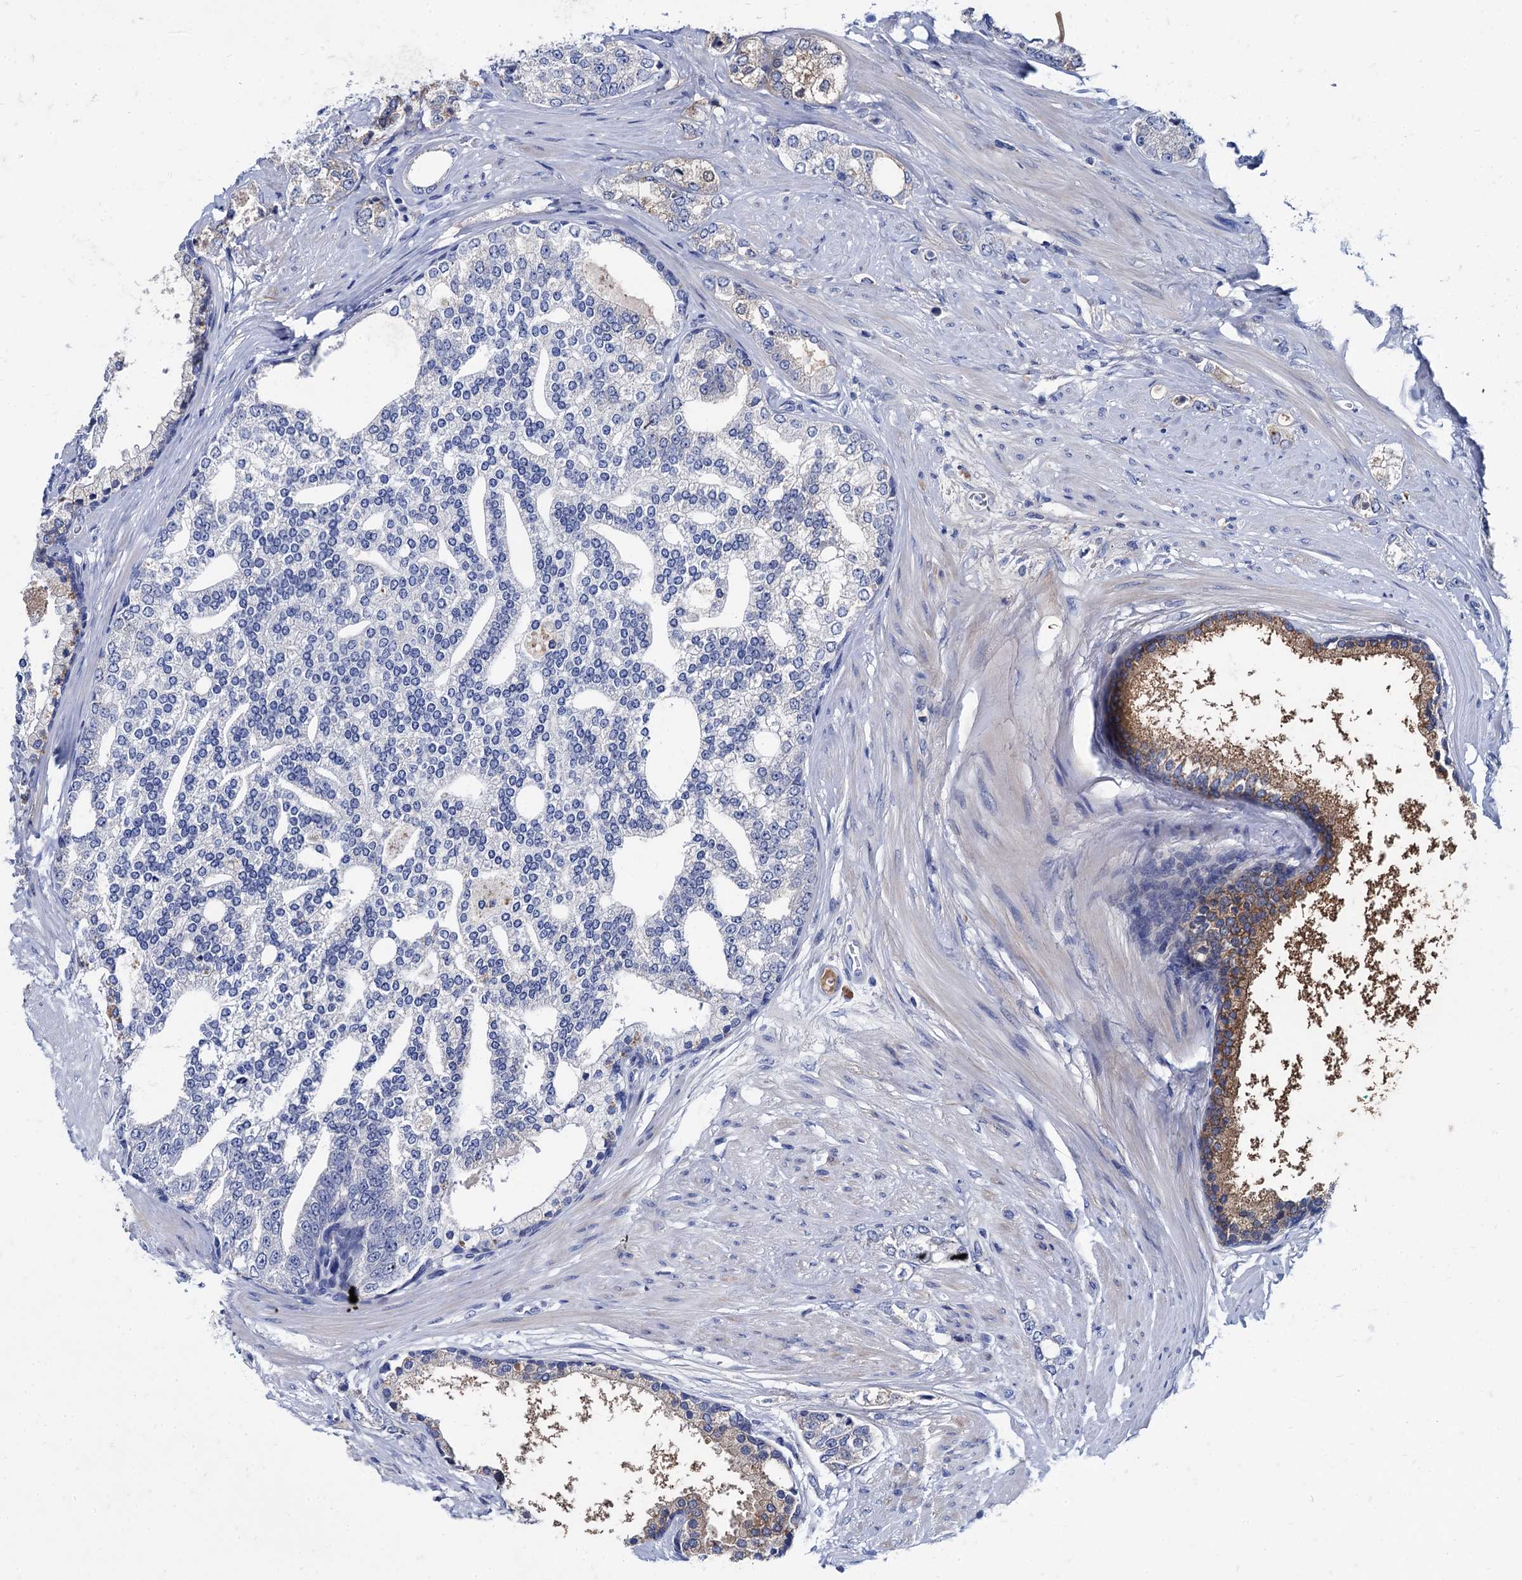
{"staining": {"intensity": "negative", "quantity": "none", "location": "none"}, "tissue": "prostate cancer", "cell_type": "Tumor cells", "image_type": "cancer", "snomed": [{"axis": "morphology", "description": "Adenocarcinoma, High grade"}, {"axis": "topography", "description": "Prostate"}], "caption": "Micrograph shows no protein positivity in tumor cells of prostate cancer (high-grade adenocarcinoma) tissue. (DAB (3,3'-diaminobenzidine) IHC visualized using brightfield microscopy, high magnification).", "gene": "TMEM72", "patient": {"sex": "male", "age": 73}}